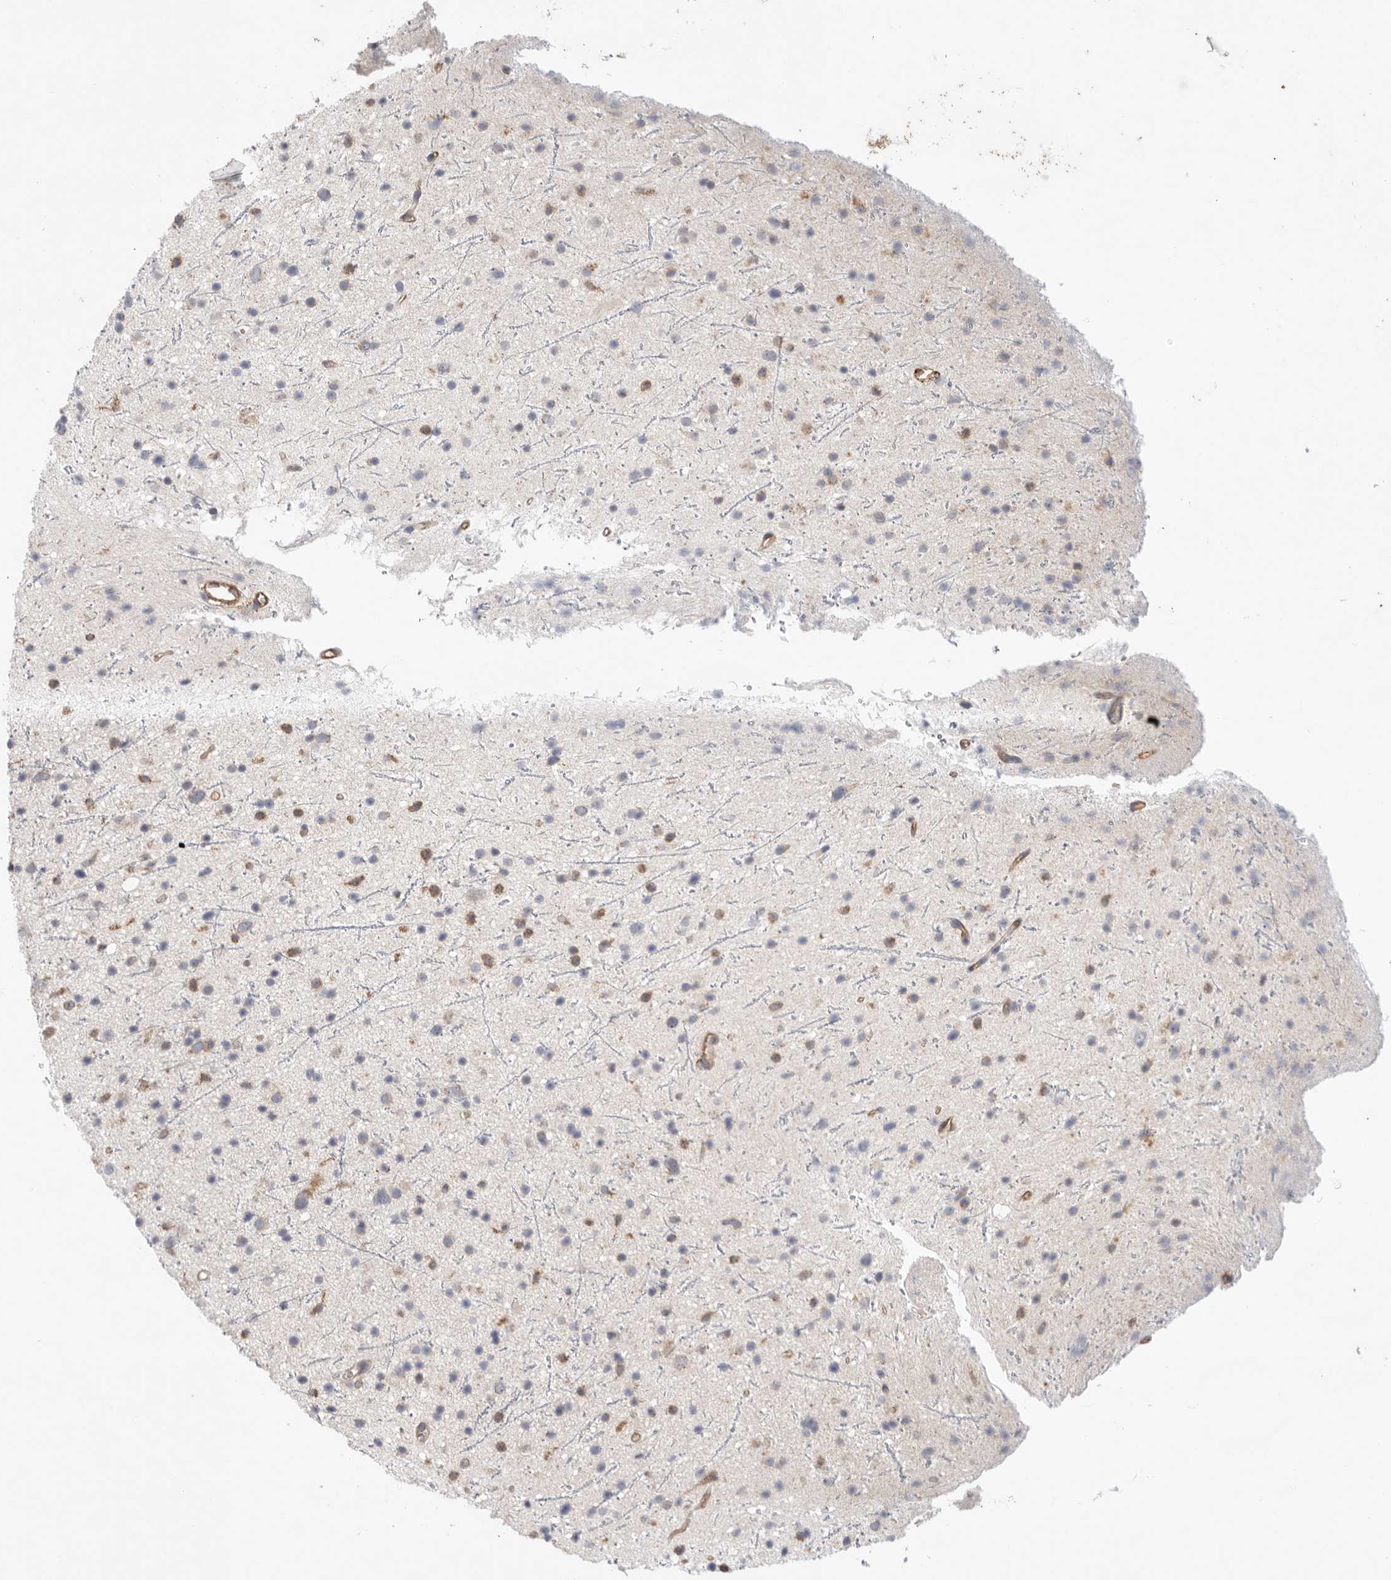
{"staining": {"intensity": "moderate", "quantity": "<25%", "location": "cytoplasmic/membranous"}, "tissue": "glioma", "cell_type": "Tumor cells", "image_type": "cancer", "snomed": [{"axis": "morphology", "description": "Glioma, malignant, Low grade"}, {"axis": "topography", "description": "Cerebral cortex"}], "caption": "About <25% of tumor cells in malignant glioma (low-grade) display moderate cytoplasmic/membranous protein positivity as visualized by brown immunohistochemical staining.", "gene": "BLOC1S5", "patient": {"sex": "female", "age": 39}}